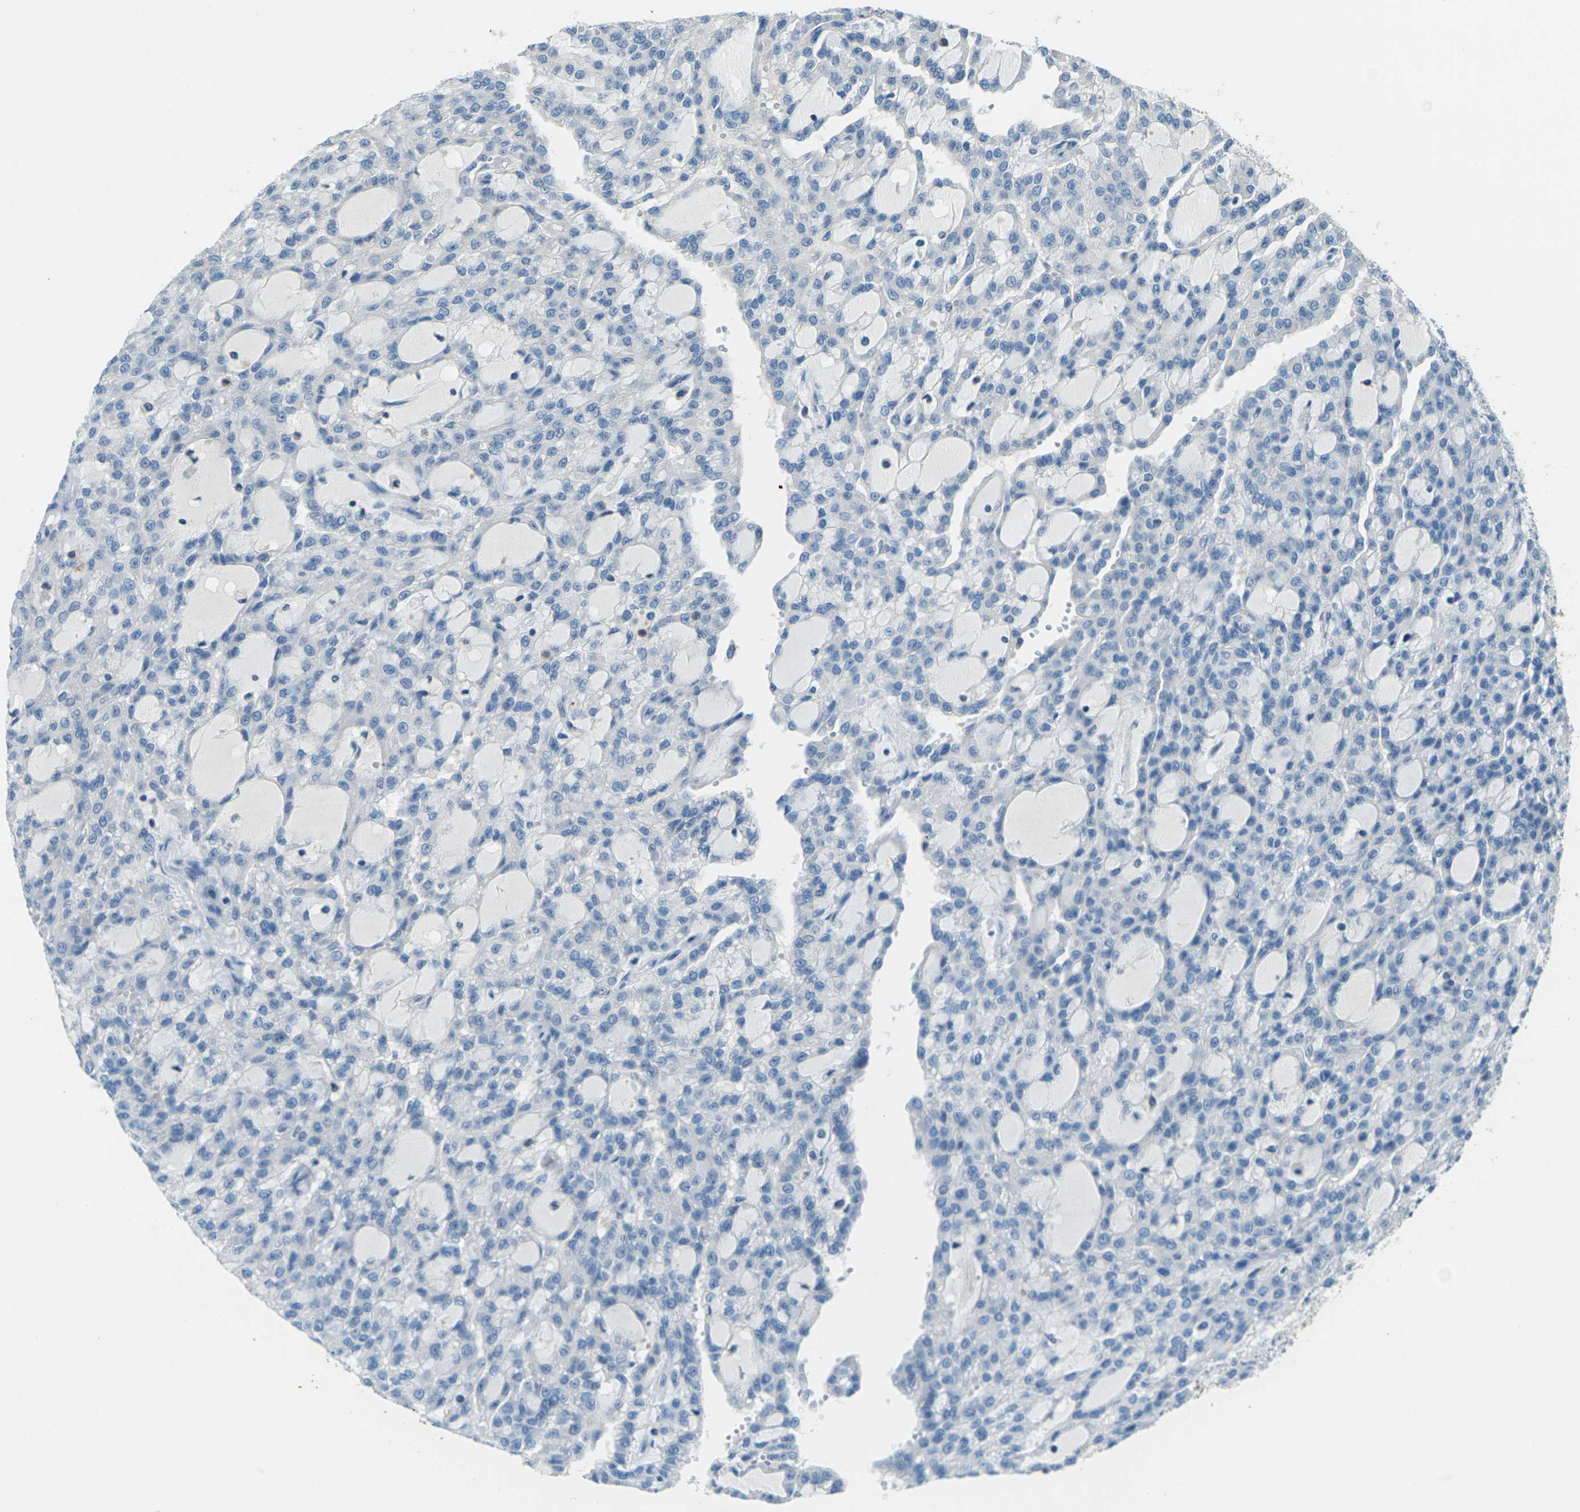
{"staining": {"intensity": "negative", "quantity": "none", "location": "none"}, "tissue": "renal cancer", "cell_type": "Tumor cells", "image_type": "cancer", "snomed": [{"axis": "morphology", "description": "Adenocarcinoma, NOS"}, {"axis": "topography", "description": "Kidney"}], "caption": "Immunohistochemistry micrograph of neoplastic tissue: human adenocarcinoma (renal) stained with DAB (3,3'-diaminobenzidine) demonstrates no significant protein staining in tumor cells.", "gene": "SIGLEC14", "patient": {"sex": "male", "age": 63}}